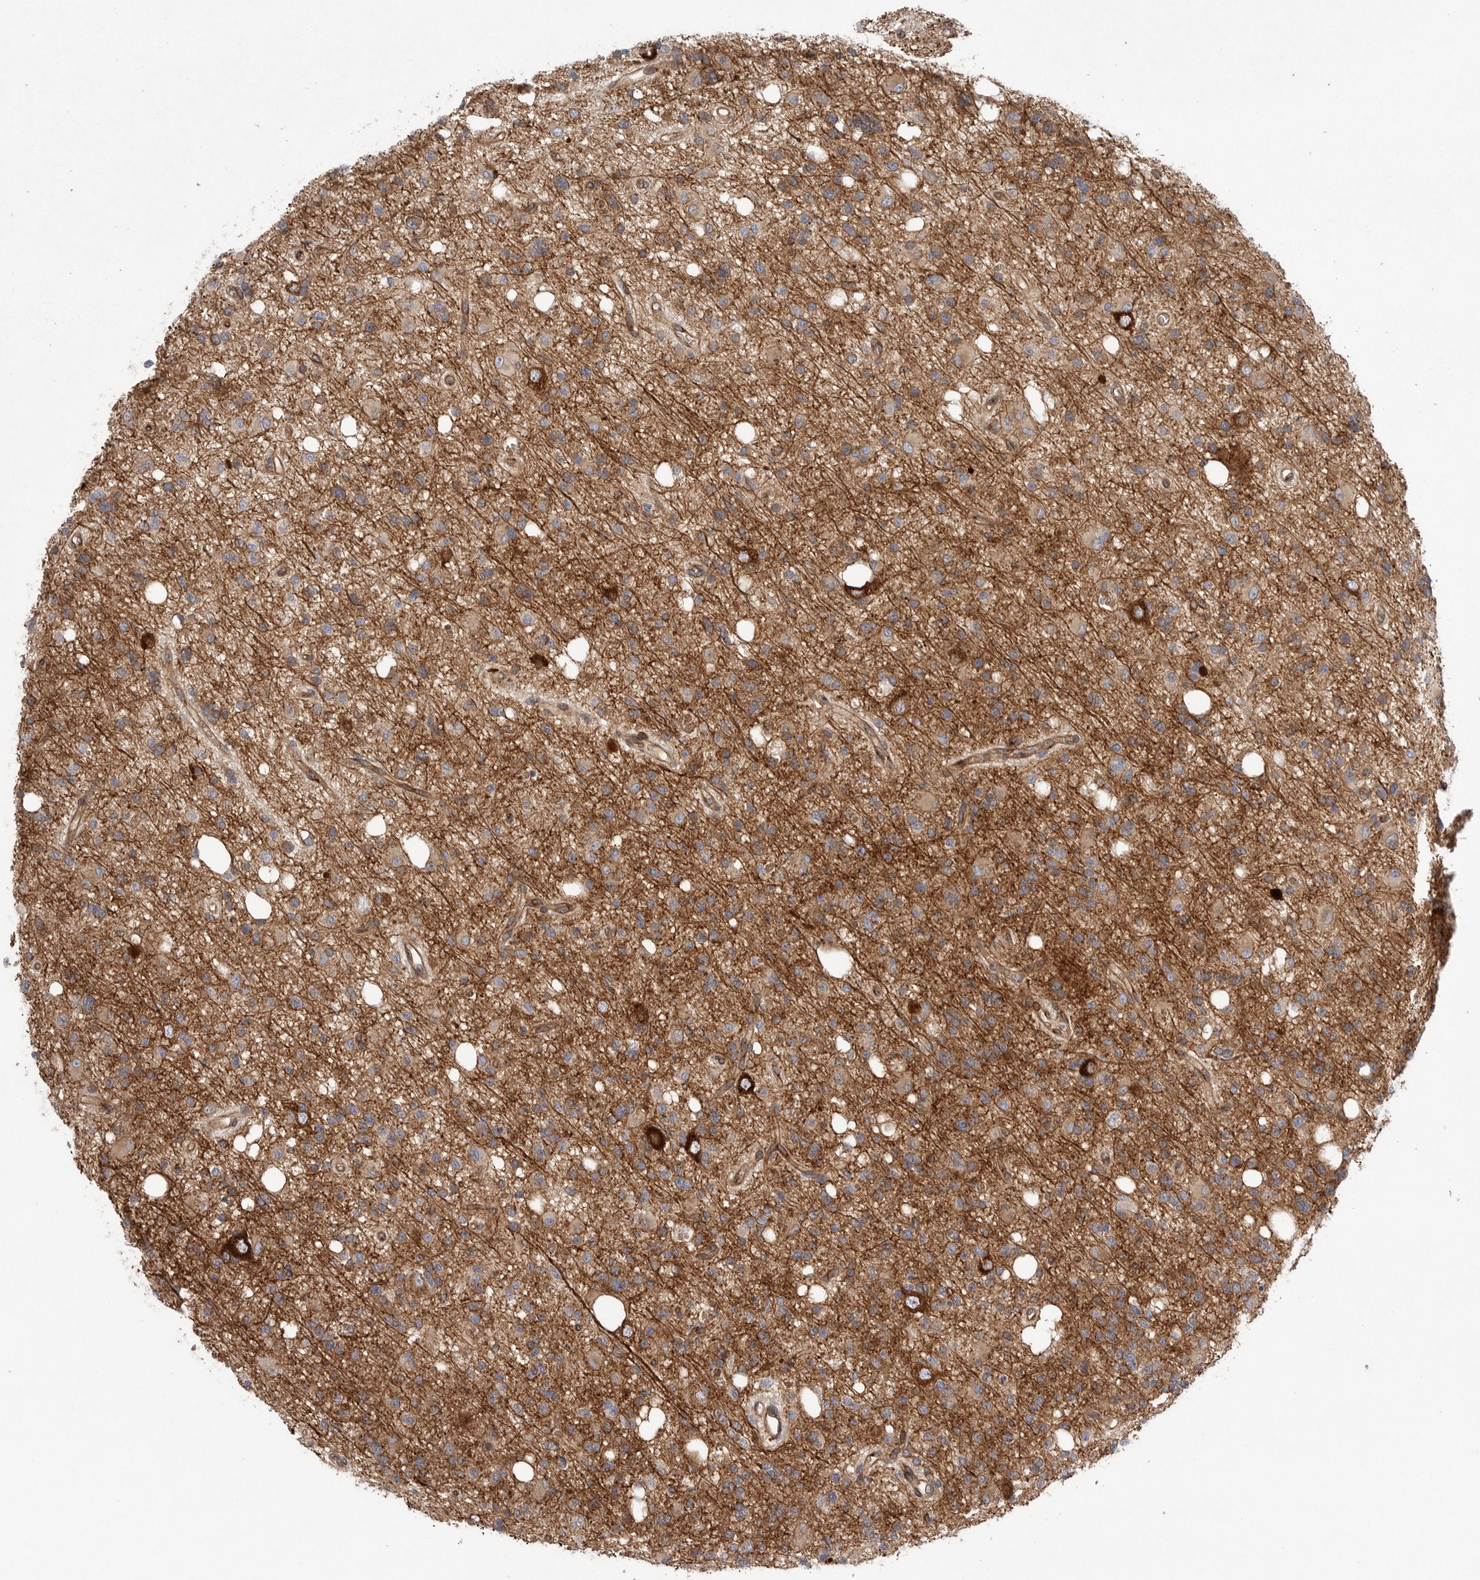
{"staining": {"intensity": "moderate", "quantity": "25%-75%", "location": "cytoplasmic/membranous"}, "tissue": "glioma", "cell_type": "Tumor cells", "image_type": "cancer", "snomed": [{"axis": "morphology", "description": "Glioma, malignant, High grade"}, {"axis": "topography", "description": "Brain"}], "caption": "Protein staining of glioma tissue displays moderate cytoplasmic/membranous expression in approximately 25%-75% of tumor cells.", "gene": "PRKCH", "patient": {"sex": "female", "age": 62}}